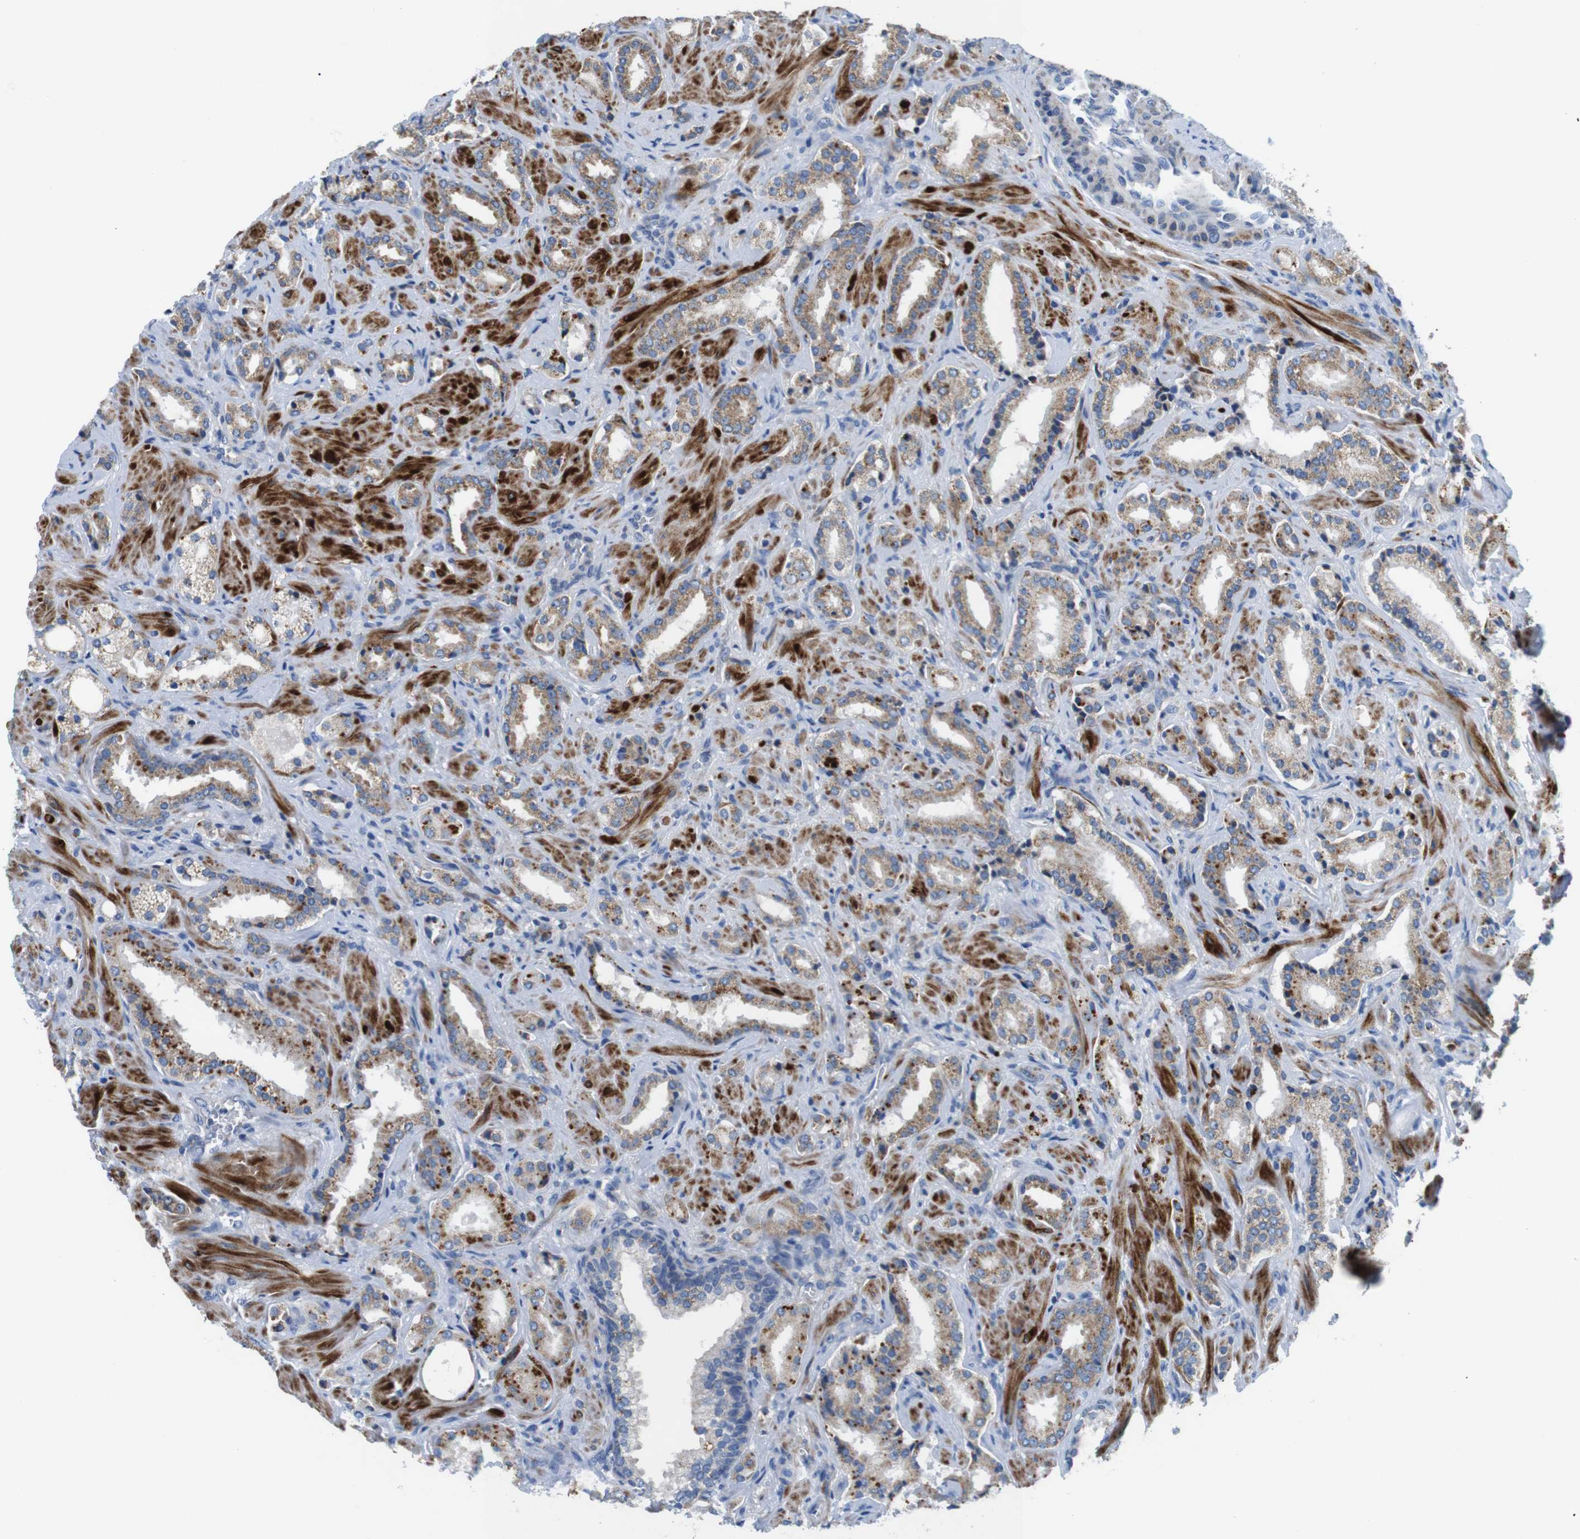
{"staining": {"intensity": "moderate", "quantity": ">75%", "location": "cytoplasmic/membranous"}, "tissue": "prostate cancer", "cell_type": "Tumor cells", "image_type": "cancer", "snomed": [{"axis": "morphology", "description": "Adenocarcinoma, High grade"}, {"axis": "topography", "description": "Prostate"}], "caption": "A brown stain highlights moderate cytoplasmic/membranous expression of a protein in human prostate cancer (high-grade adenocarcinoma) tumor cells.", "gene": "F2RL1", "patient": {"sex": "male", "age": 64}}